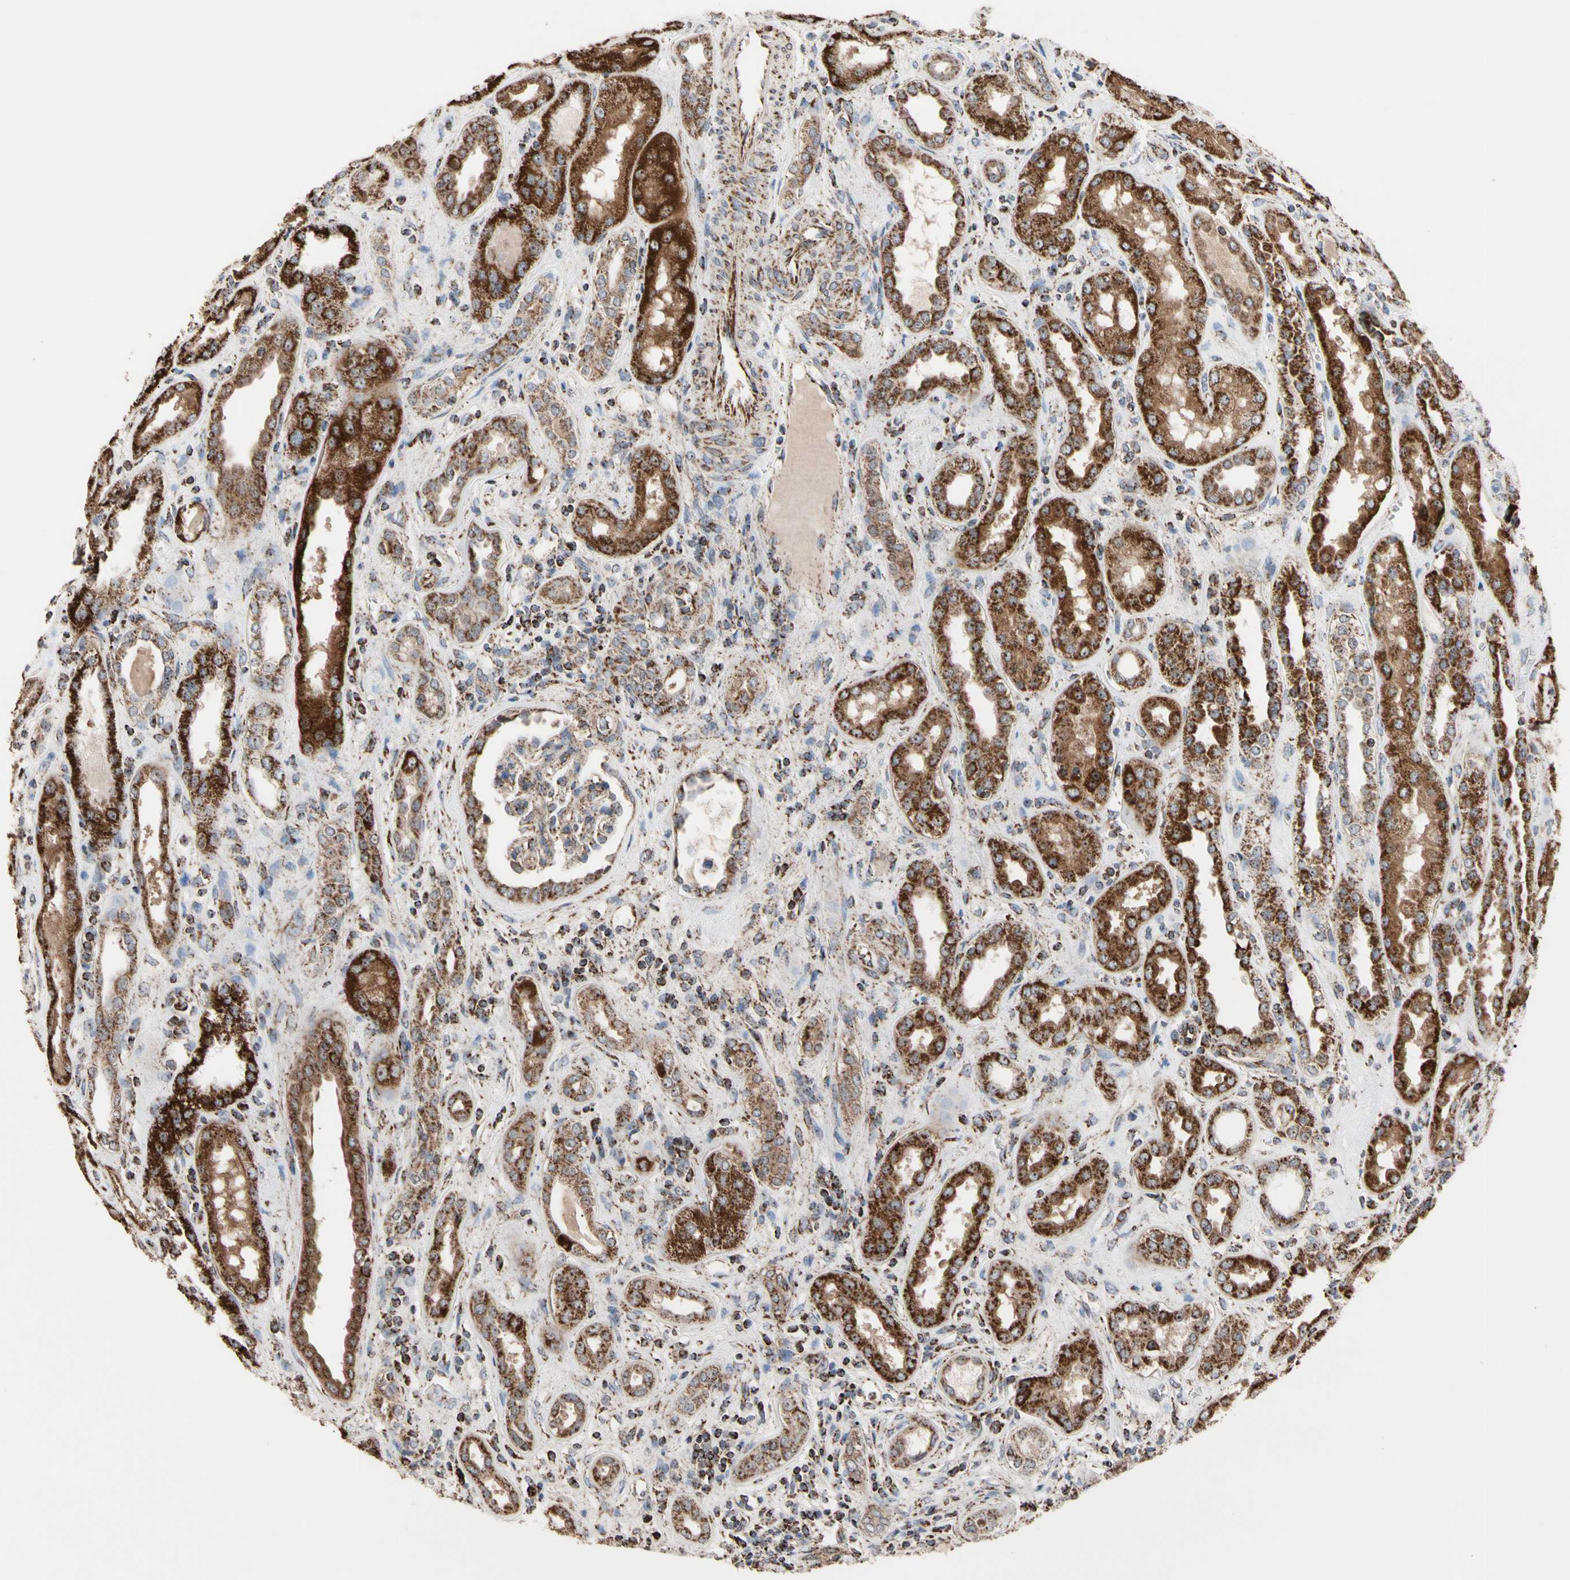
{"staining": {"intensity": "moderate", "quantity": ">75%", "location": "cytoplasmic/membranous"}, "tissue": "kidney", "cell_type": "Cells in glomeruli", "image_type": "normal", "snomed": [{"axis": "morphology", "description": "Normal tissue, NOS"}, {"axis": "topography", "description": "Kidney"}], "caption": "Immunohistochemistry (IHC) photomicrograph of normal kidney: kidney stained using immunohistochemistry demonstrates medium levels of moderate protein expression localized specifically in the cytoplasmic/membranous of cells in glomeruli, appearing as a cytoplasmic/membranous brown color.", "gene": "FAM110B", "patient": {"sex": "male", "age": 59}}